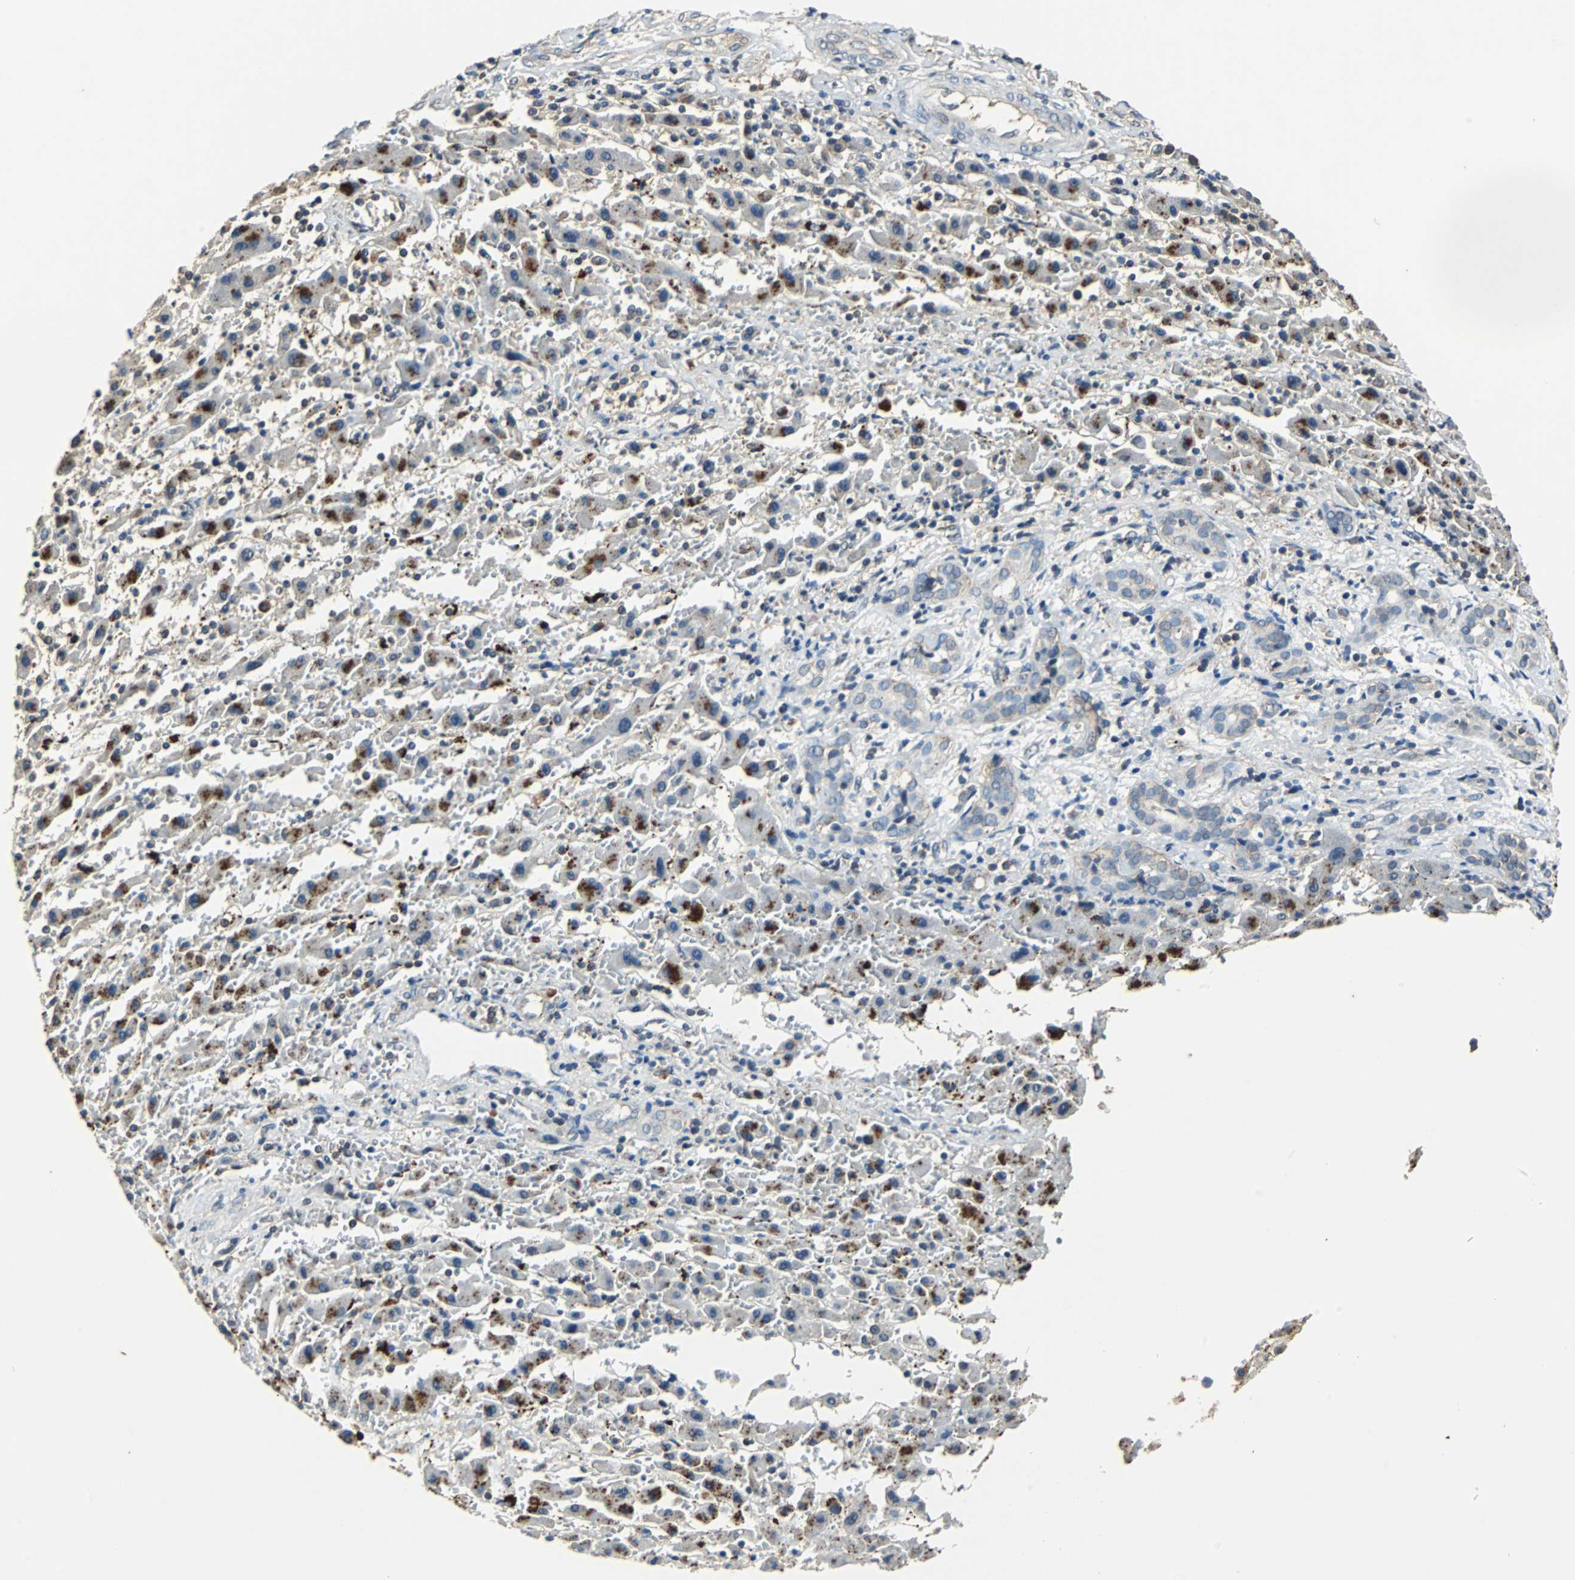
{"staining": {"intensity": "weak", "quantity": "25%-75%", "location": "cytoplasmic/membranous"}, "tissue": "liver cancer", "cell_type": "Tumor cells", "image_type": "cancer", "snomed": [{"axis": "morphology", "description": "Cholangiocarcinoma"}, {"axis": "topography", "description": "Liver"}], "caption": "Protein expression analysis of liver cancer (cholangiocarcinoma) demonstrates weak cytoplasmic/membranous staining in about 25%-75% of tumor cells.", "gene": "VBP1", "patient": {"sex": "male", "age": 57}}